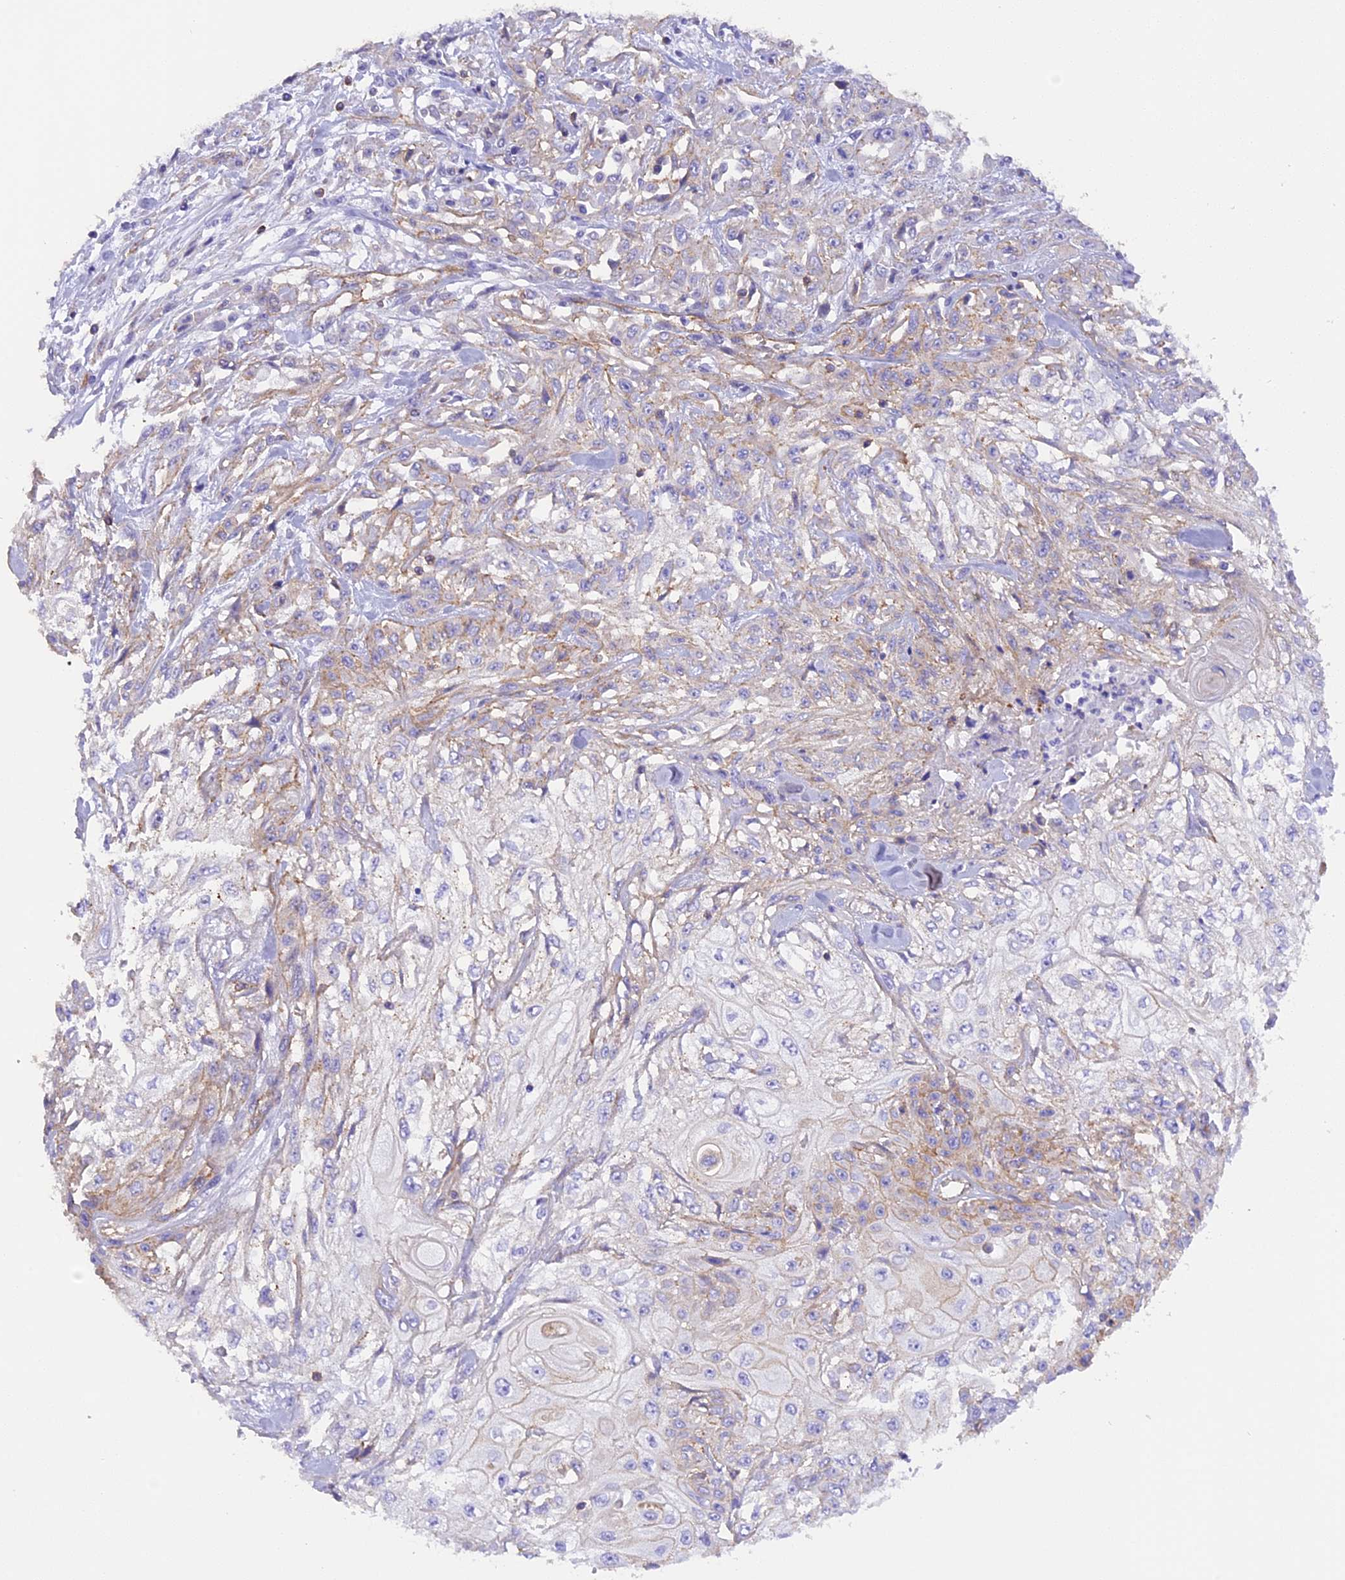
{"staining": {"intensity": "negative", "quantity": "none", "location": "none"}, "tissue": "skin cancer", "cell_type": "Tumor cells", "image_type": "cancer", "snomed": [{"axis": "morphology", "description": "Squamous cell carcinoma, NOS"}, {"axis": "morphology", "description": "Squamous cell carcinoma, metastatic, NOS"}, {"axis": "topography", "description": "Skin"}, {"axis": "topography", "description": "Lymph node"}], "caption": "Histopathology image shows no protein expression in tumor cells of skin squamous cell carcinoma tissue. The staining is performed using DAB (3,3'-diaminobenzidine) brown chromogen with nuclei counter-stained in using hematoxylin.", "gene": "FAM193A", "patient": {"sex": "male", "age": 75}}